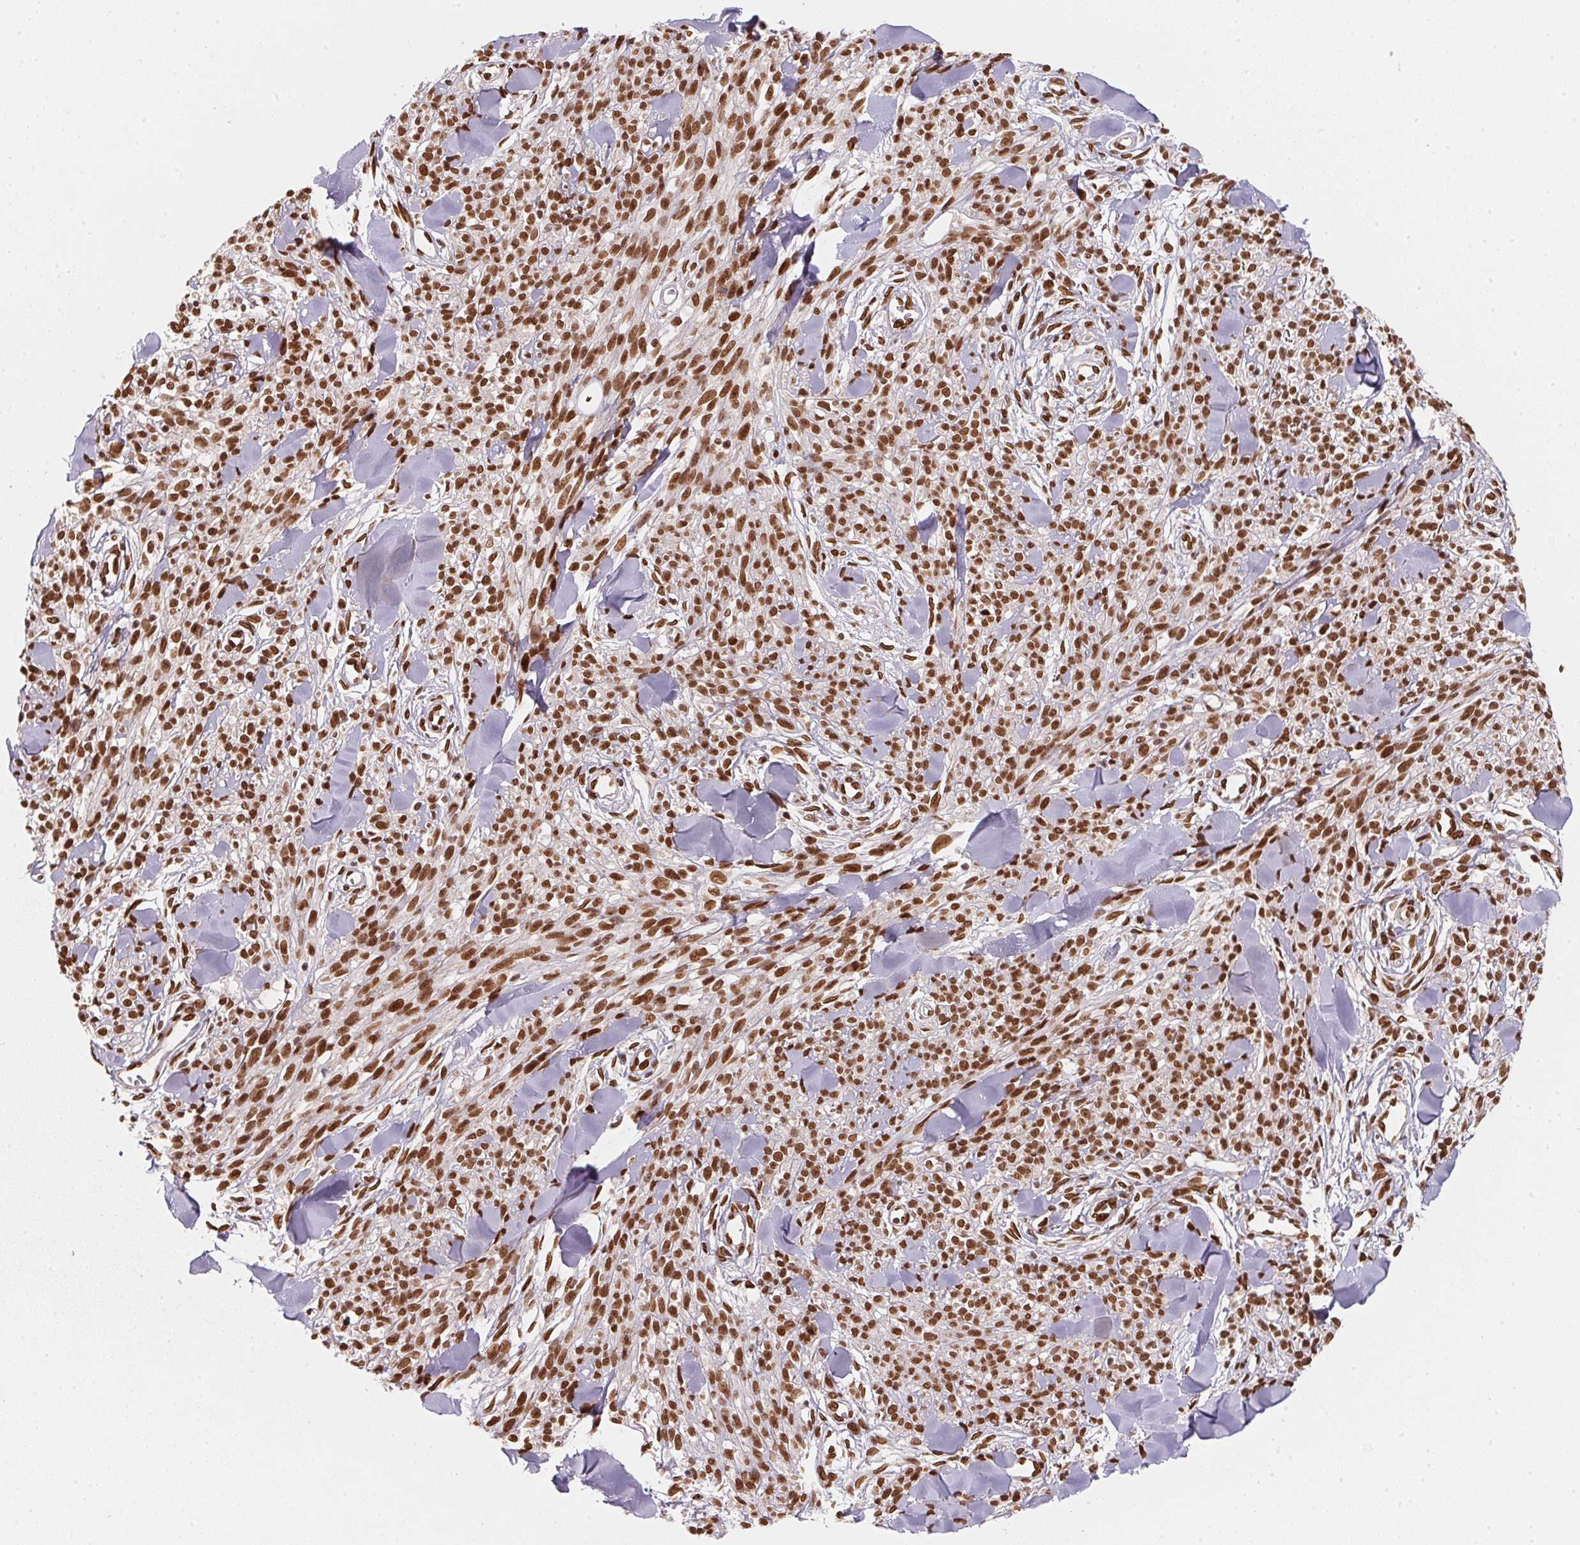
{"staining": {"intensity": "strong", "quantity": ">75%", "location": "nuclear"}, "tissue": "melanoma", "cell_type": "Tumor cells", "image_type": "cancer", "snomed": [{"axis": "morphology", "description": "Malignant melanoma, NOS"}, {"axis": "topography", "description": "Skin"}, {"axis": "topography", "description": "Skin of trunk"}], "caption": "Melanoma stained for a protein demonstrates strong nuclear positivity in tumor cells.", "gene": "SAP30BP", "patient": {"sex": "male", "age": 74}}